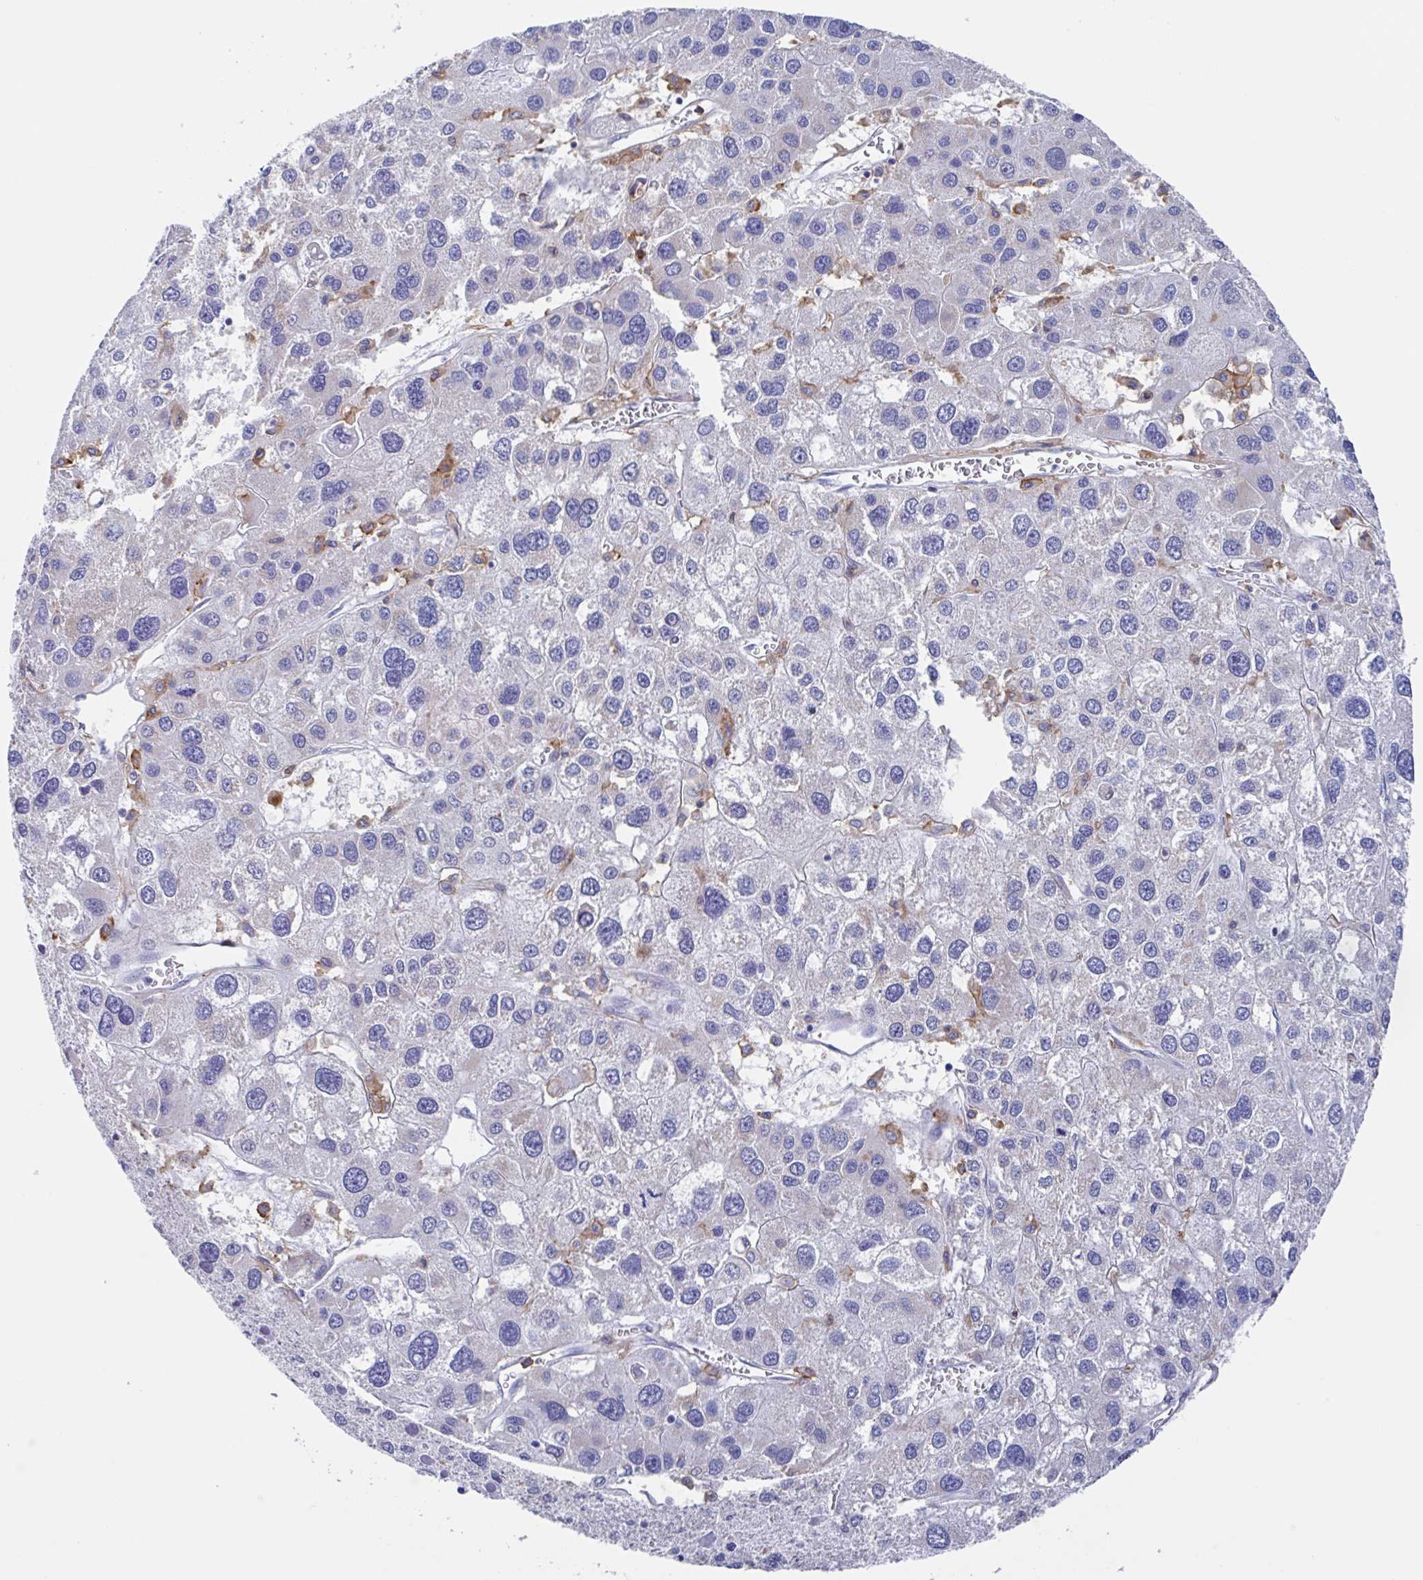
{"staining": {"intensity": "negative", "quantity": "none", "location": "none"}, "tissue": "liver cancer", "cell_type": "Tumor cells", "image_type": "cancer", "snomed": [{"axis": "morphology", "description": "Carcinoma, Hepatocellular, NOS"}, {"axis": "topography", "description": "Liver"}], "caption": "High magnification brightfield microscopy of liver cancer (hepatocellular carcinoma) stained with DAB (3,3'-diaminobenzidine) (brown) and counterstained with hematoxylin (blue): tumor cells show no significant positivity. (DAB (3,3'-diaminobenzidine) immunohistochemistry (IHC) with hematoxylin counter stain).", "gene": "FCGR3A", "patient": {"sex": "male", "age": 73}}